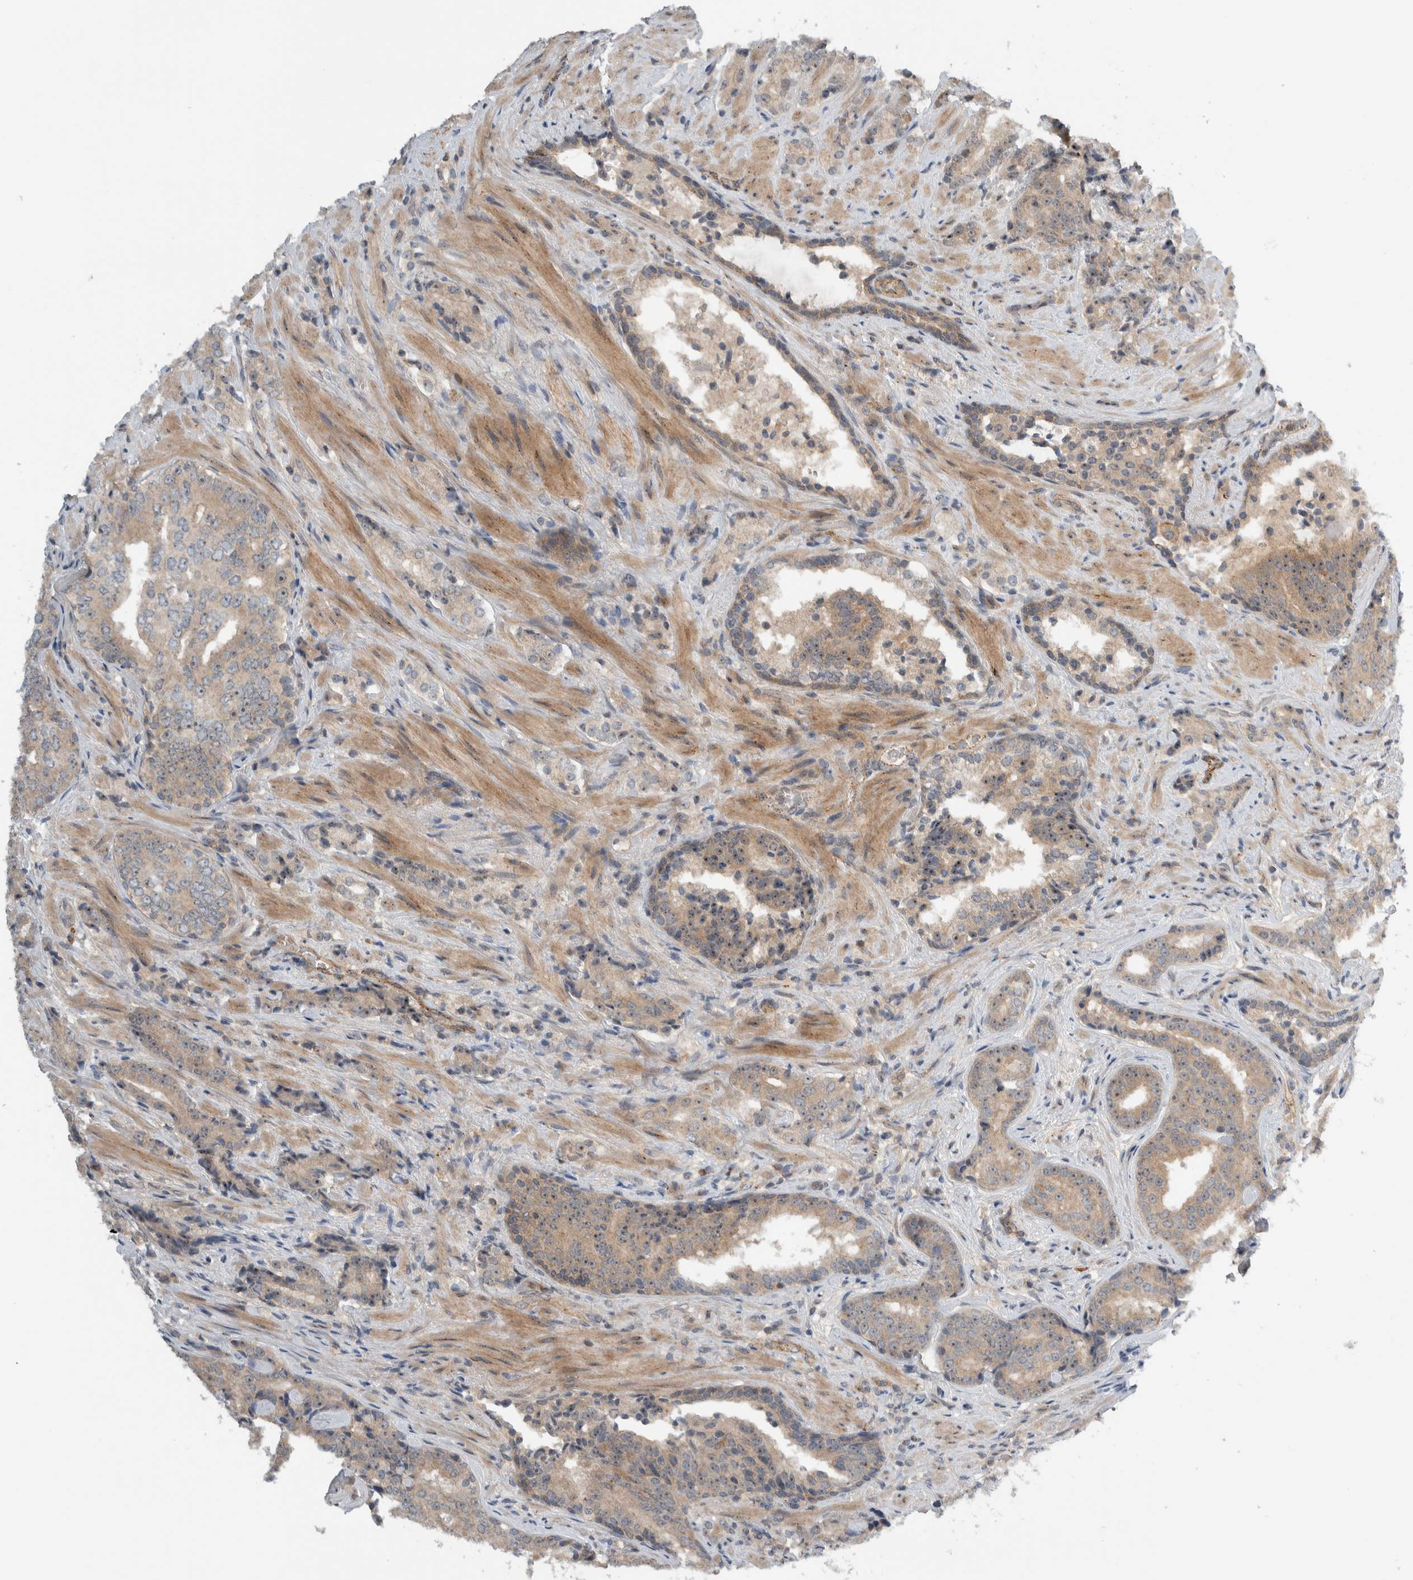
{"staining": {"intensity": "weak", "quantity": ">75%", "location": "cytoplasmic/membranous,nuclear"}, "tissue": "prostate cancer", "cell_type": "Tumor cells", "image_type": "cancer", "snomed": [{"axis": "morphology", "description": "Adenocarcinoma, High grade"}, {"axis": "topography", "description": "Prostate"}], "caption": "Prostate adenocarcinoma (high-grade) tissue demonstrates weak cytoplasmic/membranous and nuclear staining in about >75% of tumor cells, visualized by immunohistochemistry.", "gene": "MPRIP", "patient": {"sex": "male", "age": 71}}